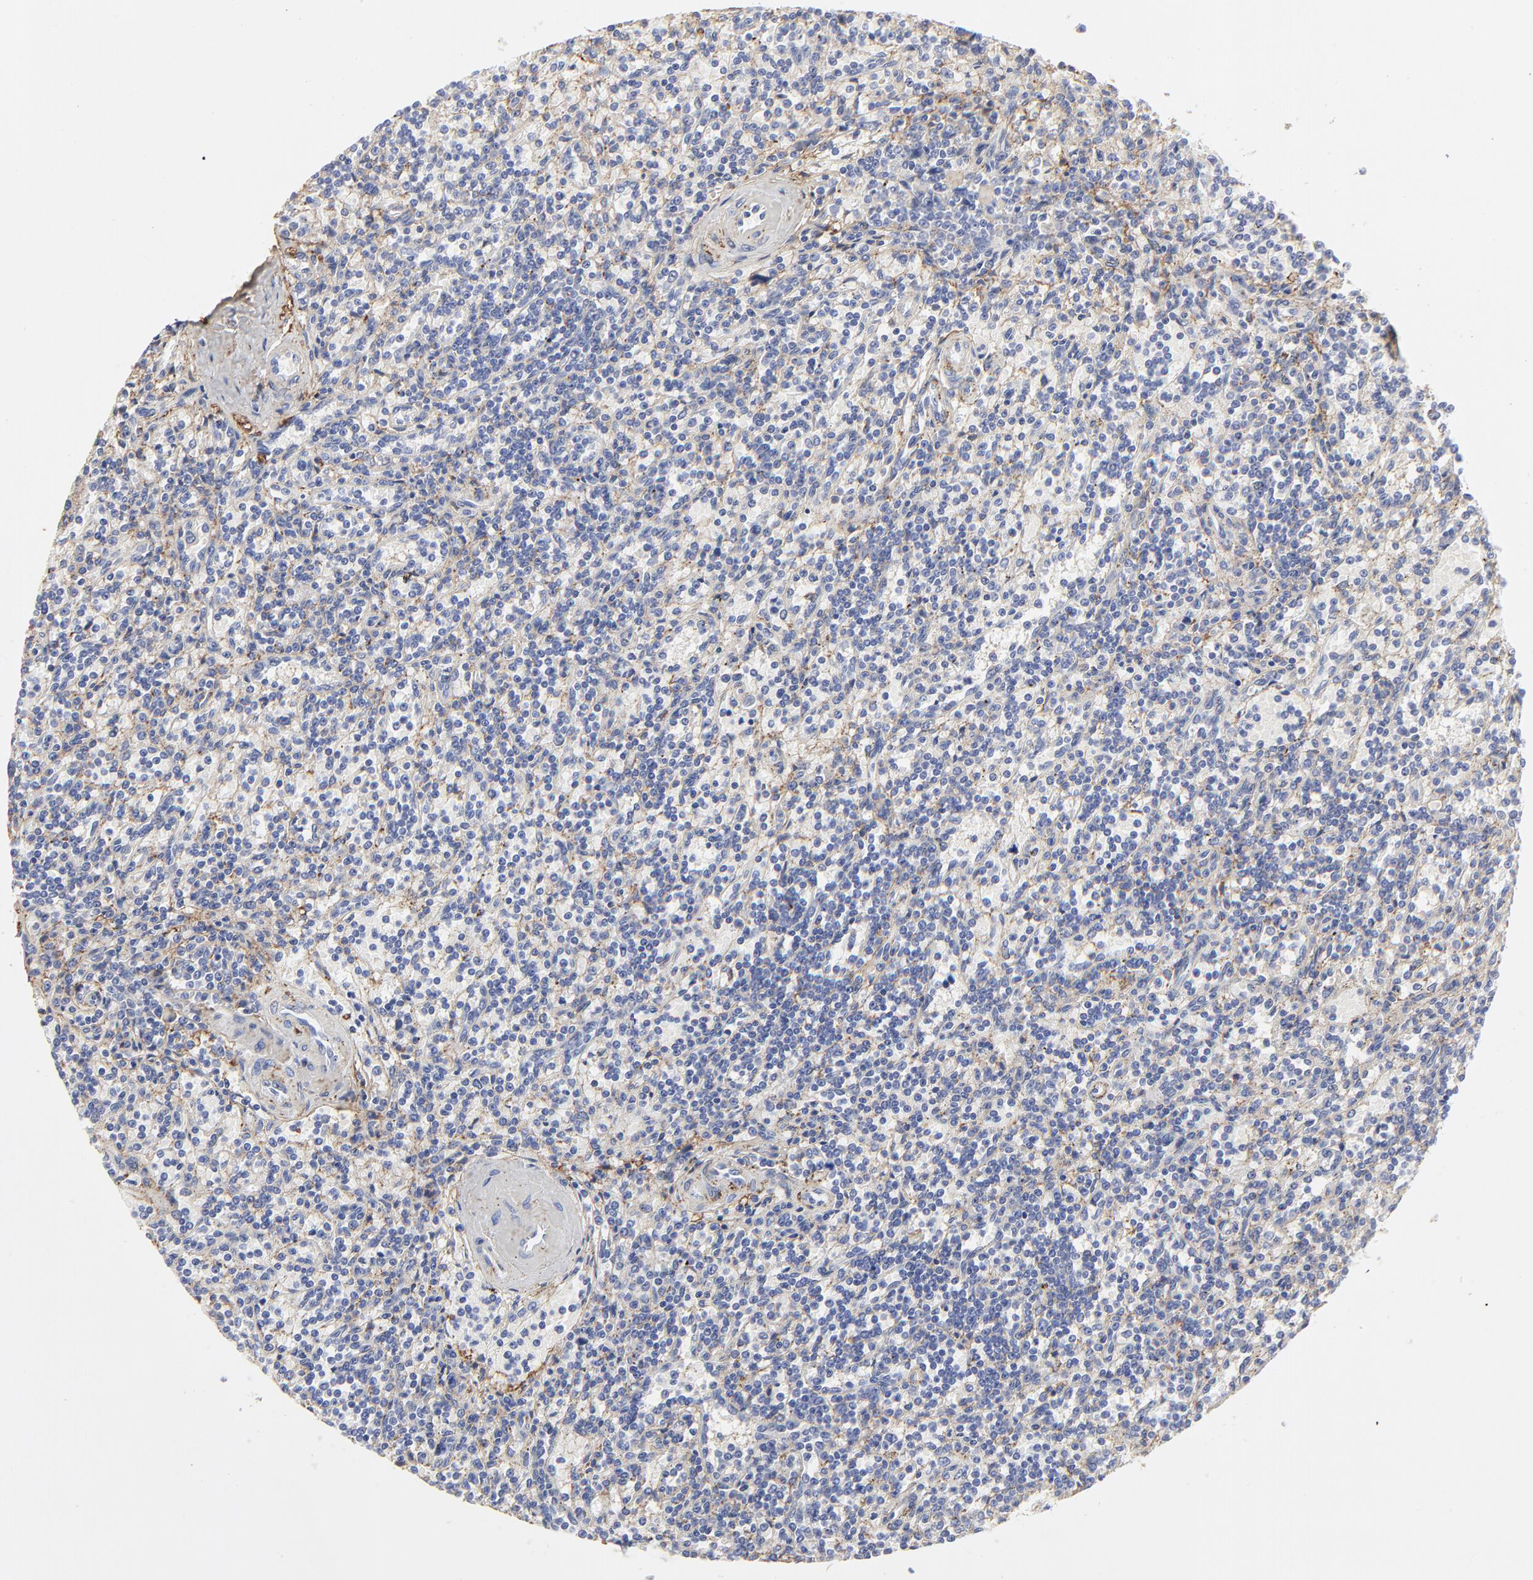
{"staining": {"intensity": "weak", "quantity": "<25%", "location": "cytoplasmic/membranous"}, "tissue": "lymphoma", "cell_type": "Tumor cells", "image_type": "cancer", "snomed": [{"axis": "morphology", "description": "Malignant lymphoma, non-Hodgkin's type, Low grade"}, {"axis": "topography", "description": "Spleen"}], "caption": "Immunohistochemical staining of human malignant lymphoma, non-Hodgkin's type (low-grade) demonstrates no significant staining in tumor cells.", "gene": "ANXA6", "patient": {"sex": "male", "age": 73}}